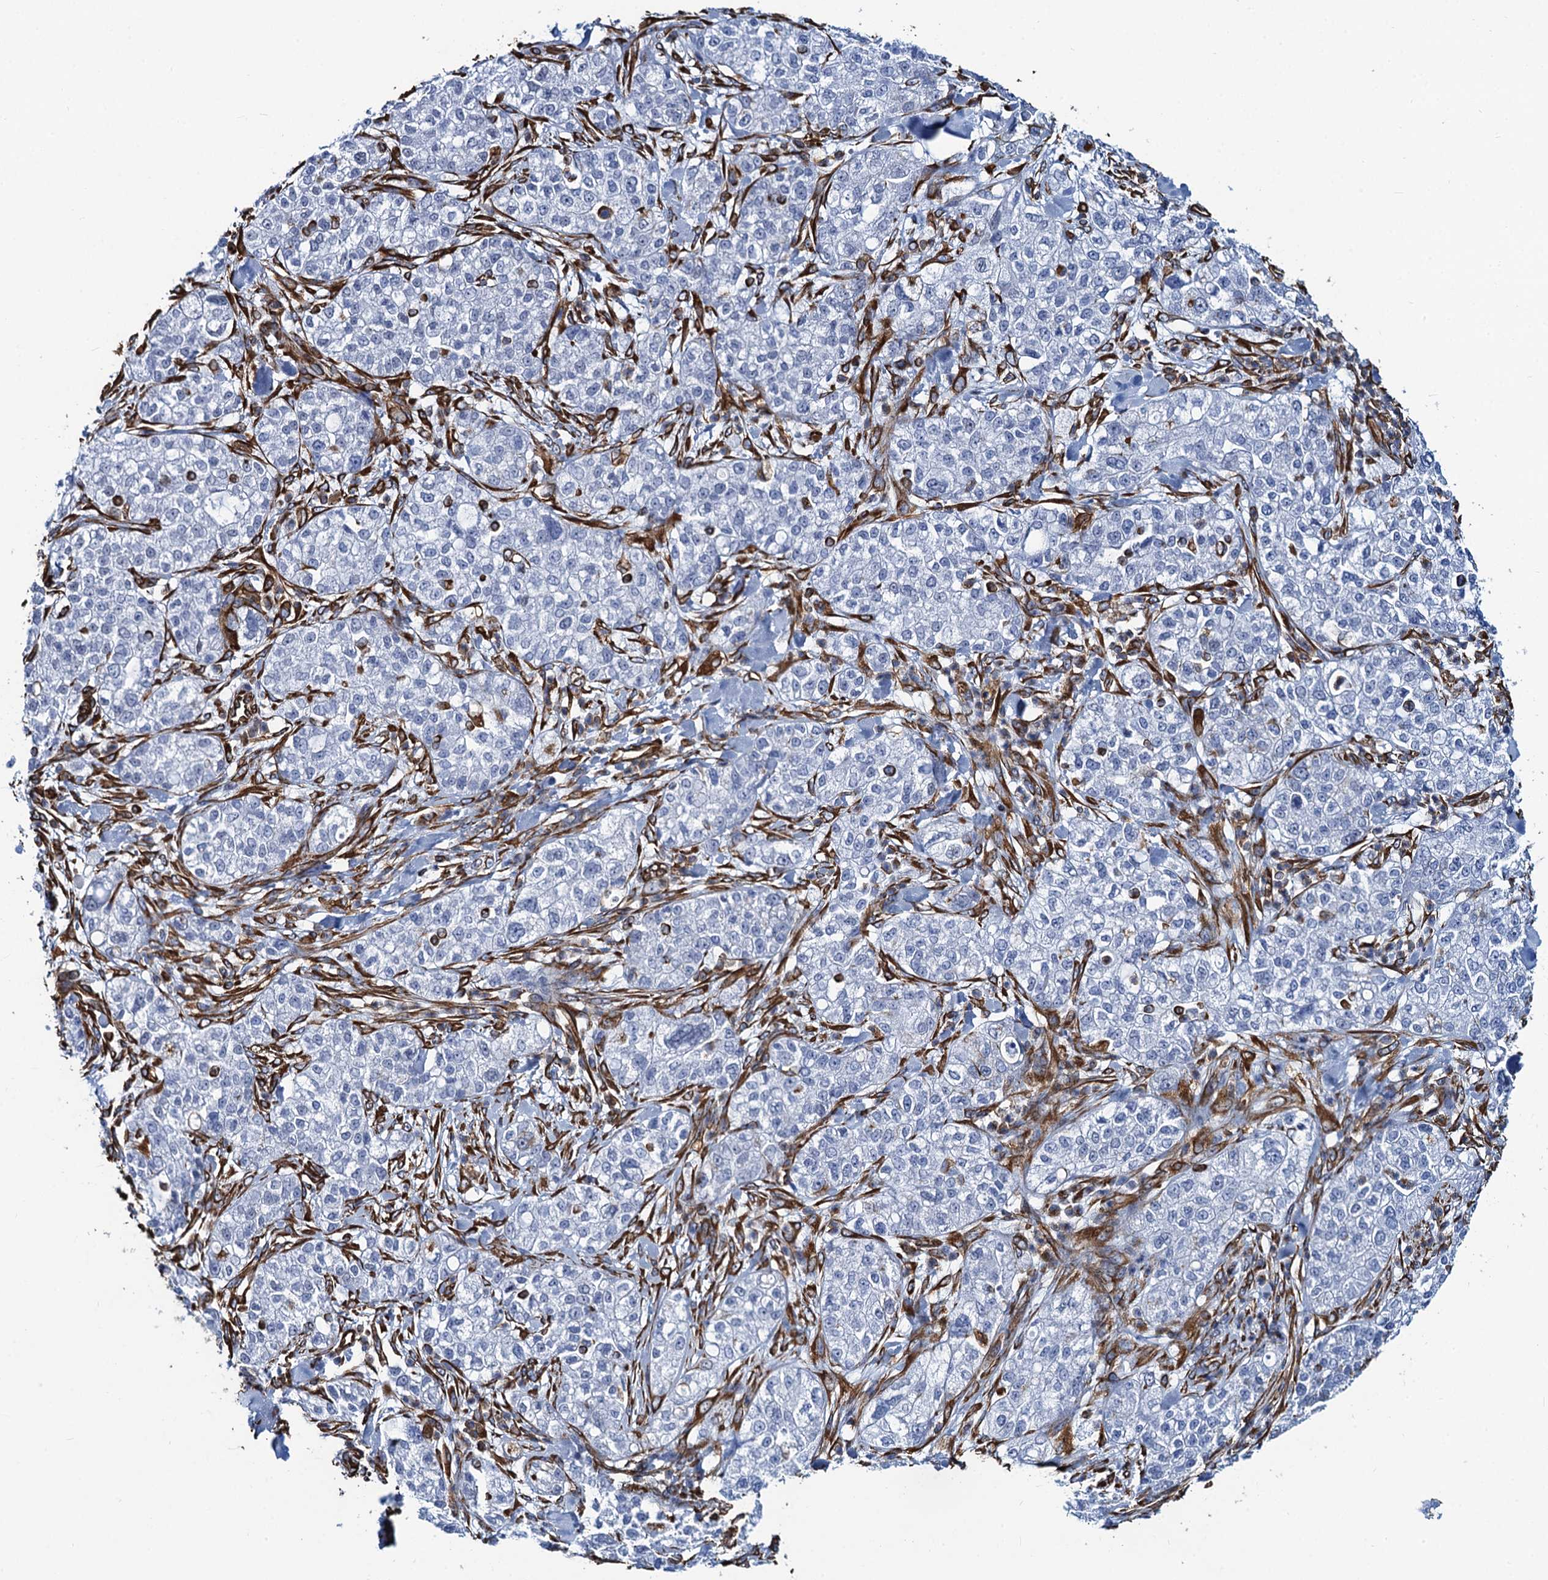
{"staining": {"intensity": "negative", "quantity": "none", "location": "none"}, "tissue": "pancreatic cancer", "cell_type": "Tumor cells", "image_type": "cancer", "snomed": [{"axis": "morphology", "description": "Adenocarcinoma, NOS"}, {"axis": "topography", "description": "Pancreas"}], "caption": "DAB (3,3'-diaminobenzidine) immunohistochemical staining of adenocarcinoma (pancreatic) displays no significant staining in tumor cells. The staining is performed using DAB (3,3'-diaminobenzidine) brown chromogen with nuclei counter-stained in using hematoxylin.", "gene": "PGM2", "patient": {"sex": "female", "age": 78}}